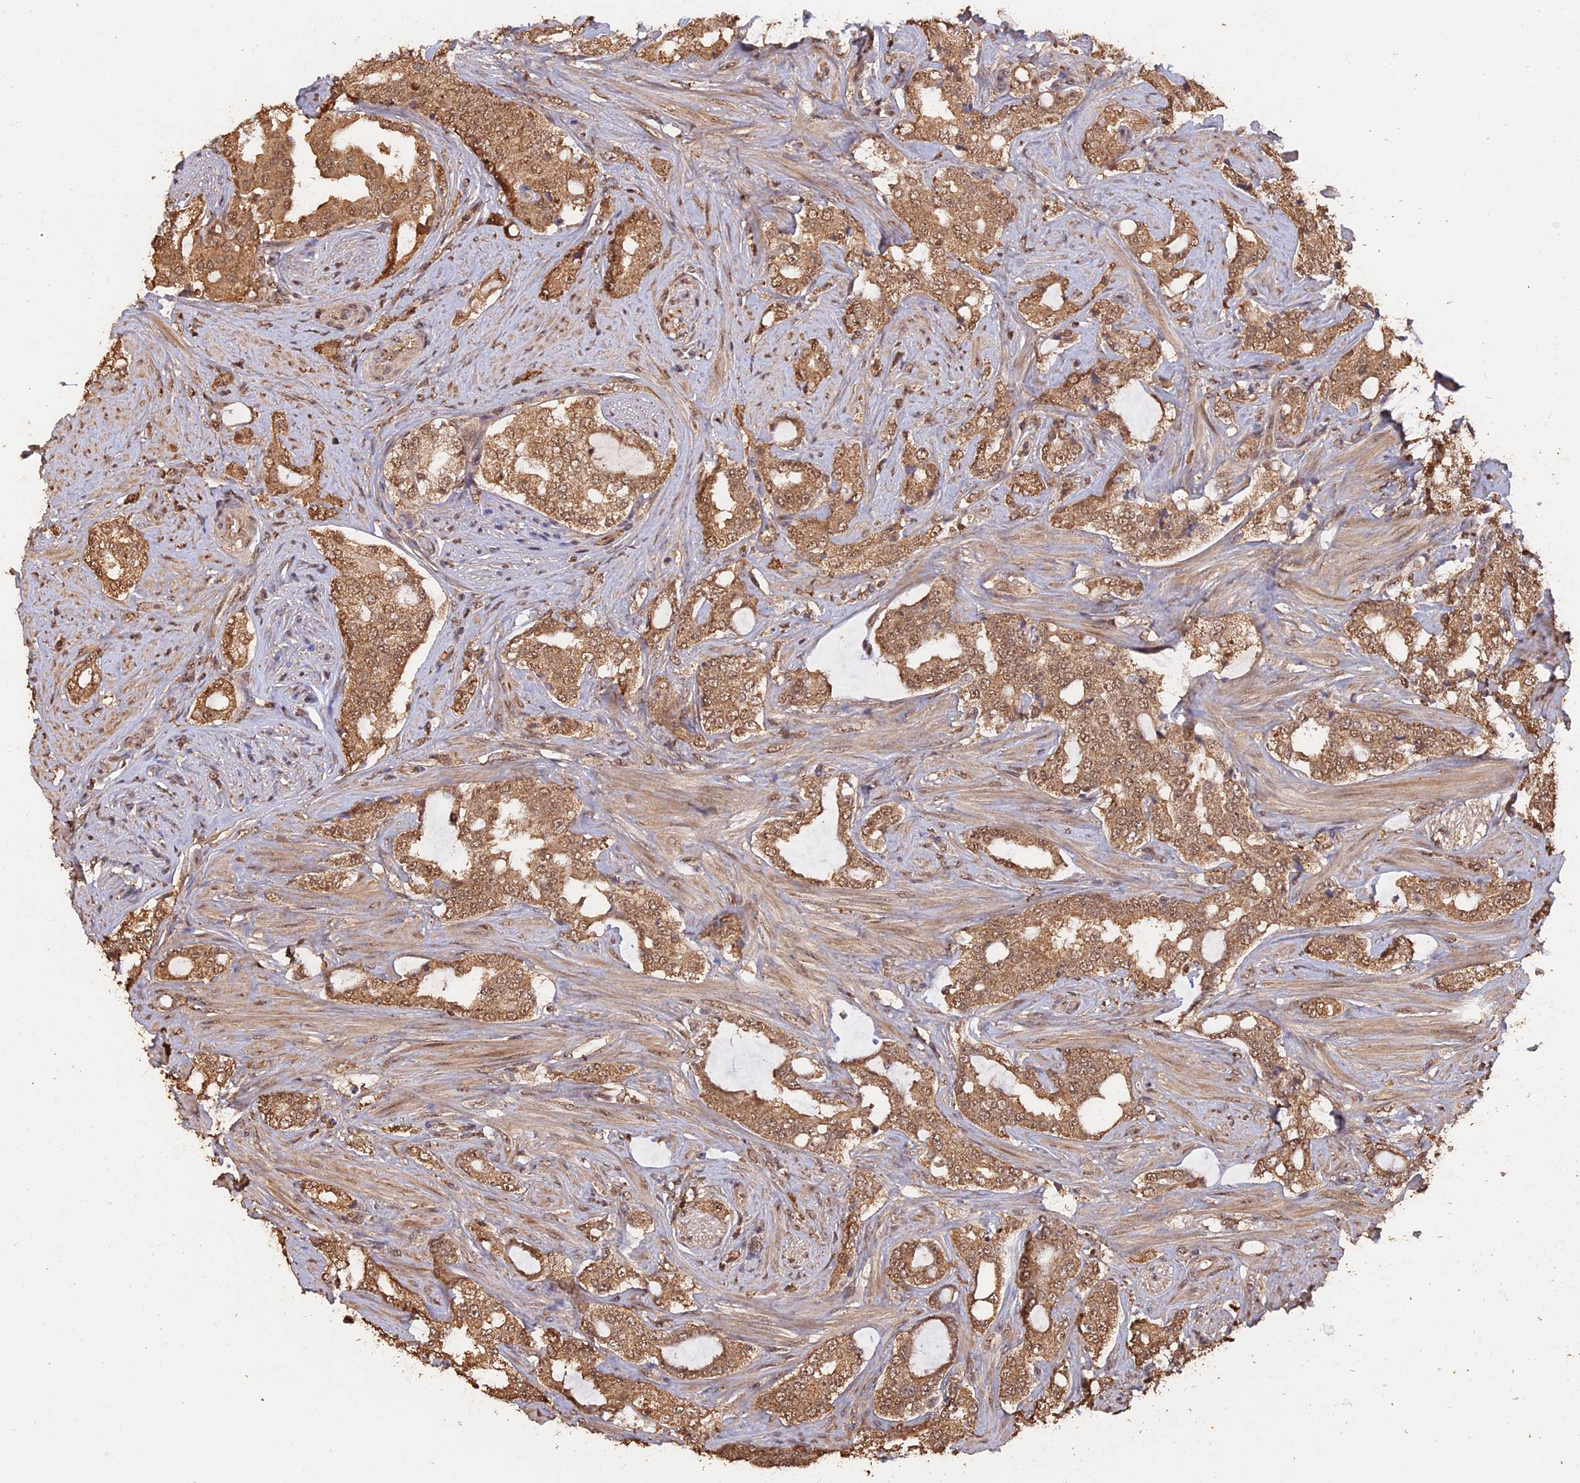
{"staining": {"intensity": "moderate", "quantity": ">75%", "location": "cytoplasmic/membranous,nuclear"}, "tissue": "prostate cancer", "cell_type": "Tumor cells", "image_type": "cancer", "snomed": [{"axis": "morphology", "description": "Adenocarcinoma, High grade"}, {"axis": "topography", "description": "Prostate"}], "caption": "Immunohistochemistry (IHC) photomicrograph of adenocarcinoma (high-grade) (prostate) stained for a protein (brown), which exhibits medium levels of moderate cytoplasmic/membranous and nuclear positivity in about >75% of tumor cells.", "gene": "PSMC6", "patient": {"sex": "male", "age": 64}}